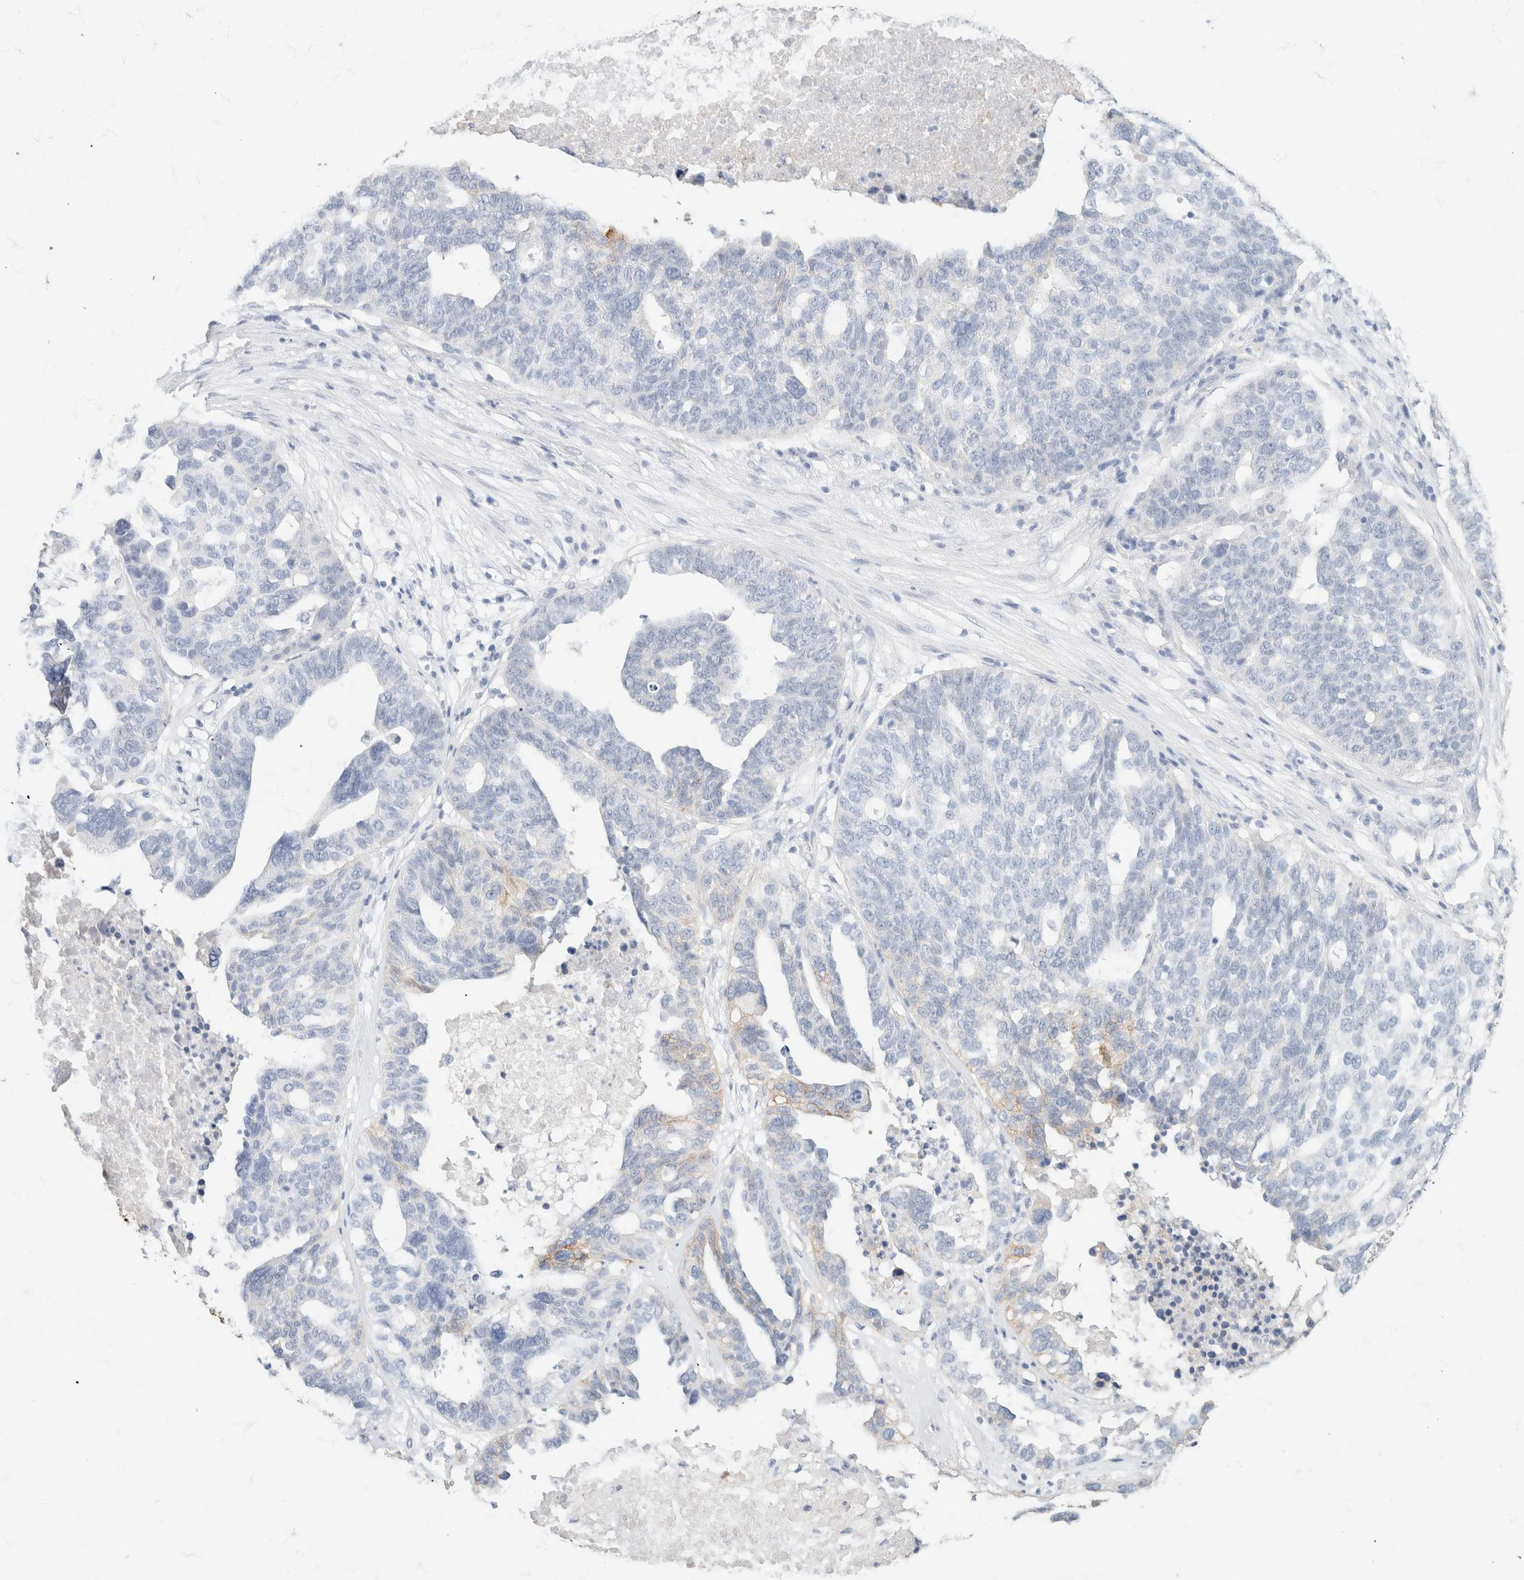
{"staining": {"intensity": "negative", "quantity": "none", "location": "none"}, "tissue": "ovarian cancer", "cell_type": "Tumor cells", "image_type": "cancer", "snomed": [{"axis": "morphology", "description": "Cystadenocarcinoma, serous, NOS"}, {"axis": "topography", "description": "Ovary"}], "caption": "Immunohistochemical staining of human serous cystadenocarcinoma (ovarian) exhibits no significant positivity in tumor cells. (DAB immunohistochemistry (IHC) with hematoxylin counter stain).", "gene": "CA12", "patient": {"sex": "female", "age": 59}}